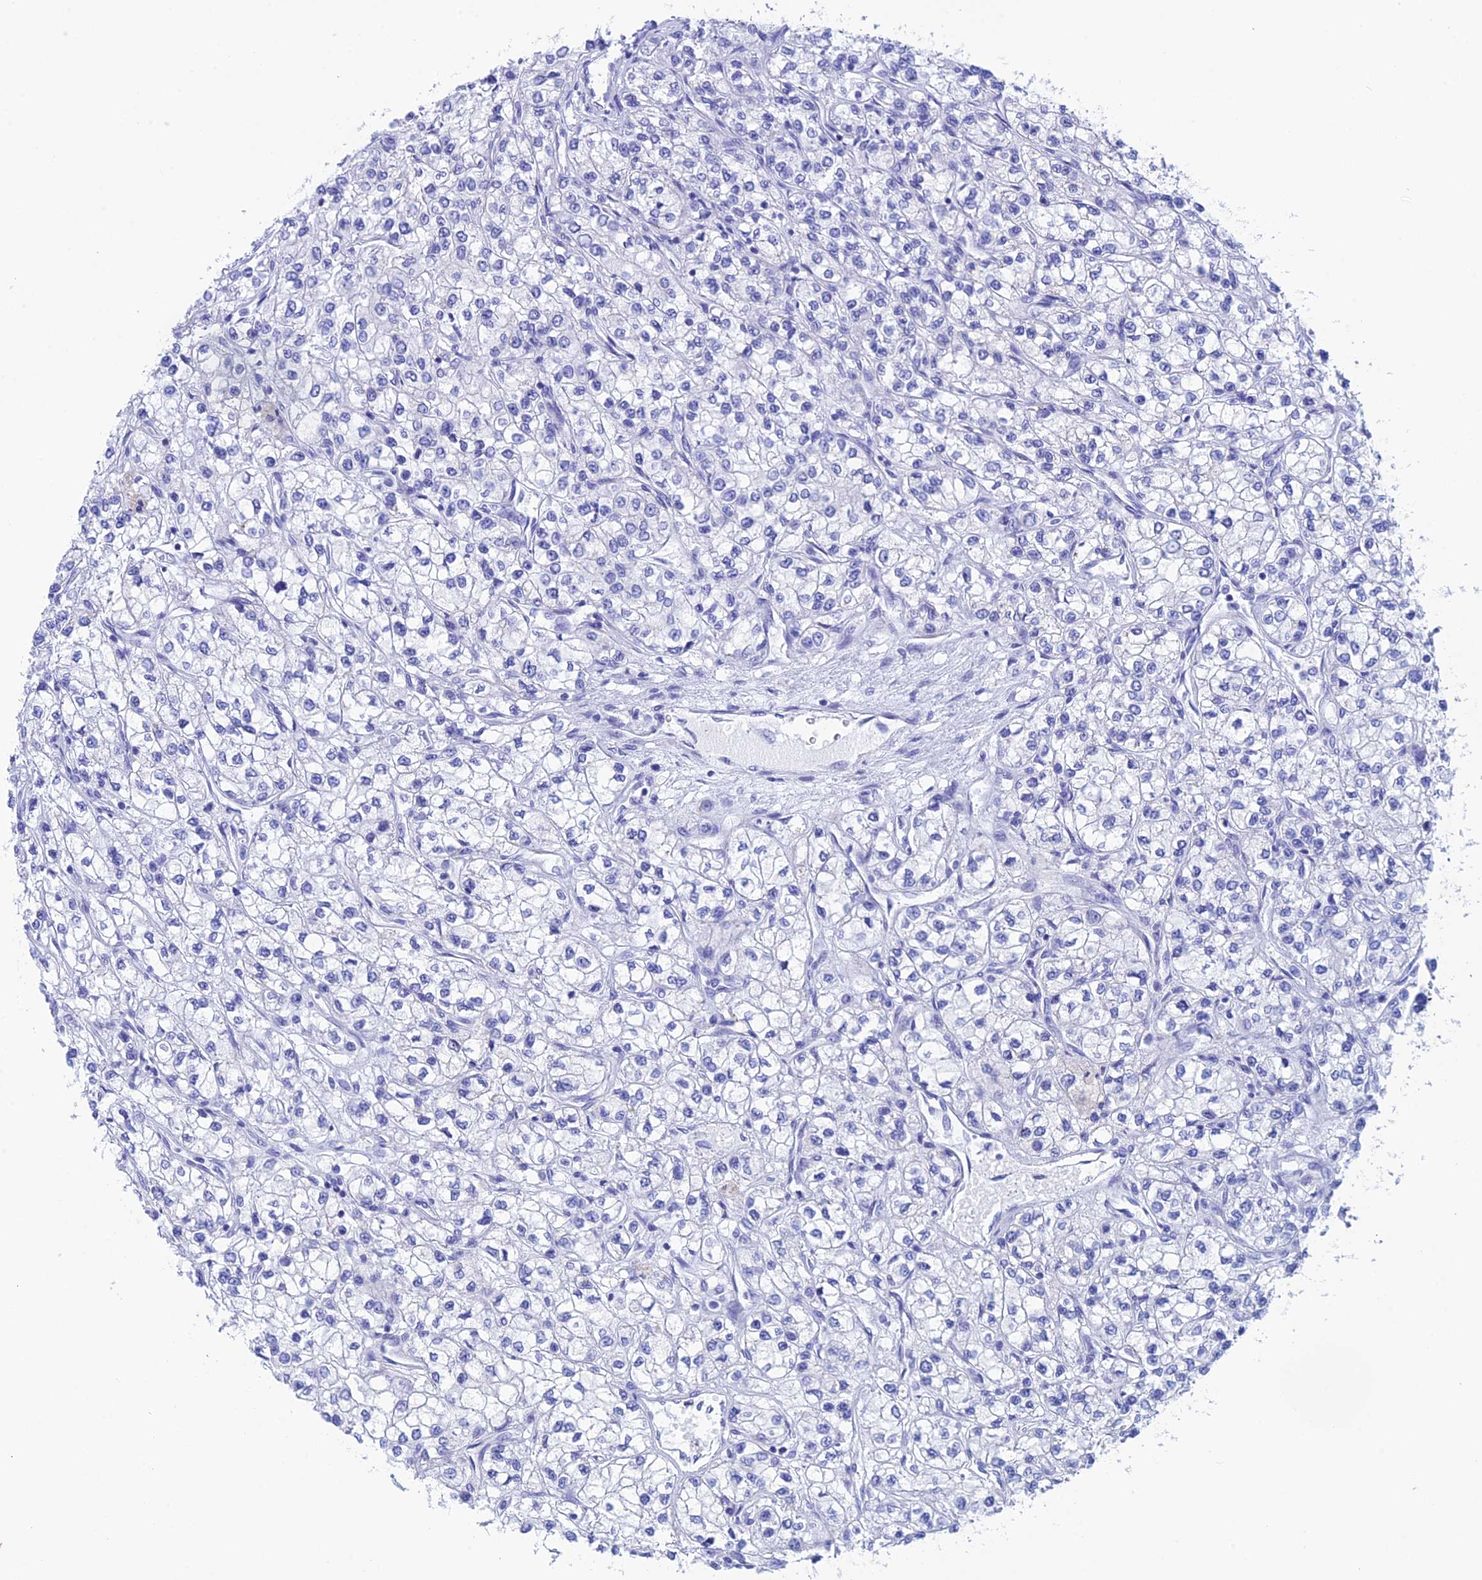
{"staining": {"intensity": "negative", "quantity": "none", "location": "none"}, "tissue": "renal cancer", "cell_type": "Tumor cells", "image_type": "cancer", "snomed": [{"axis": "morphology", "description": "Adenocarcinoma, NOS"}, {"axis": "topography", "description": "Kidney"}], "caption": "Immunohistochemistry of human renal cancer (adenocarcinoma) displays no positivity in tumor cells.", "gene": "ERICH4", "patient": {"sex": "male", "age": 80}}